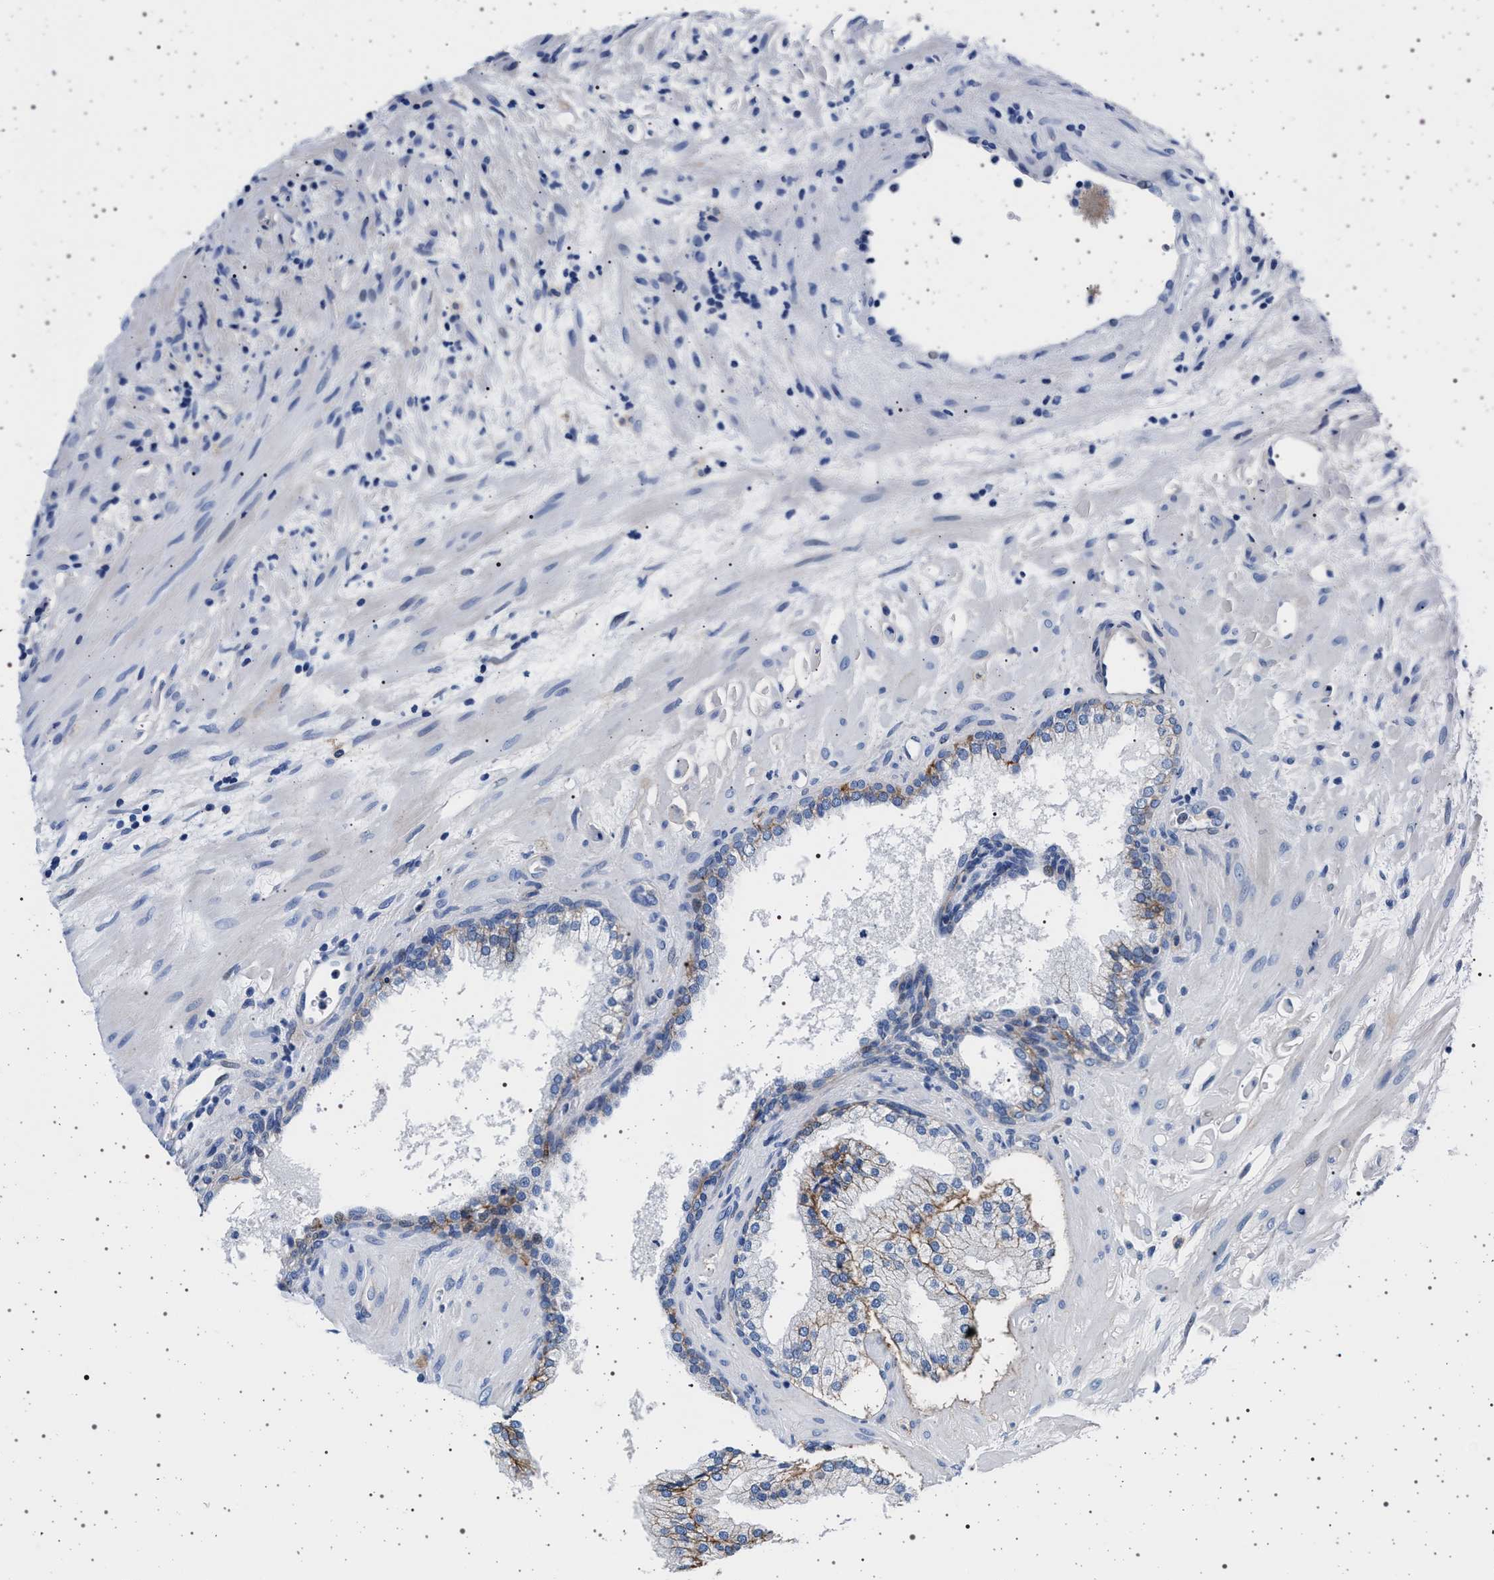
{"staining": {"intensity": "moderate", "quantity": "25%-75%", "location": "cytoplasmic/membranous"}, "tissue": "prostate", "cell_type": "Glandular cells", "image_type": "normal", "snomed": [{"axis": "morphology", "description": "Normal tissue, NOS"}, {"axis": "topography", "description": "Prostate"}], "caption": "A brown stain highlights moderate cytoplasmic/membranous staining of a protein in glandular cells of unremarkable human prostate.", "gene": "SLC9A1", "patient": {"sex": "male", "age": 76}}